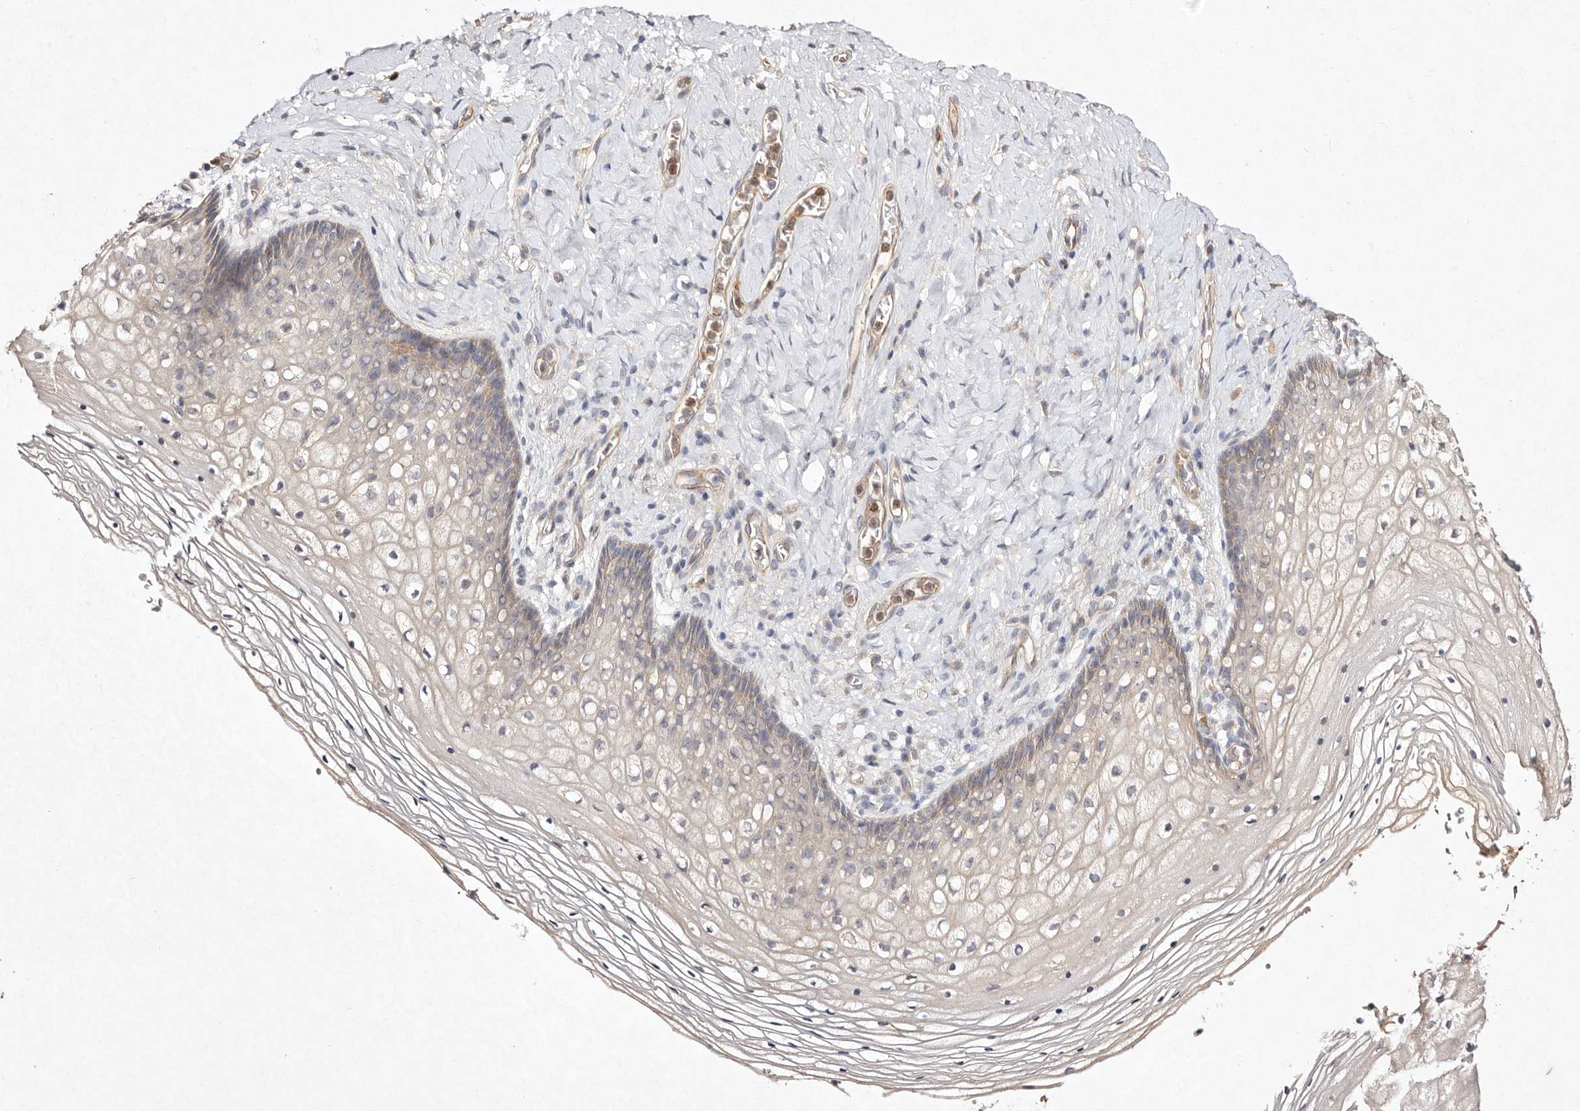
{"staining": {"intensity": "weak", "quantity": "25%-75%", "location": "cytoplasmic/membranous"}, "tissue": "vagina", "cell_type": "Squamous epithelial cells", "image_type": "normal", "snomed": [{"axis": "morphology", "description": "Normal tissue, NOS"}, {"axis": "topography", "description": "Vagina"}], "caption": "DAB immunohistochemical staining of normal vagina exhibits weak cytoplasmic/membranous protein expression in about 25%-75% of squamous epithelial cells. (brown staining indicates protein expression, while blue staining denotes nuclei).", "gene": "MTMR11", "patient": {"sex": "female", "age": 60}}